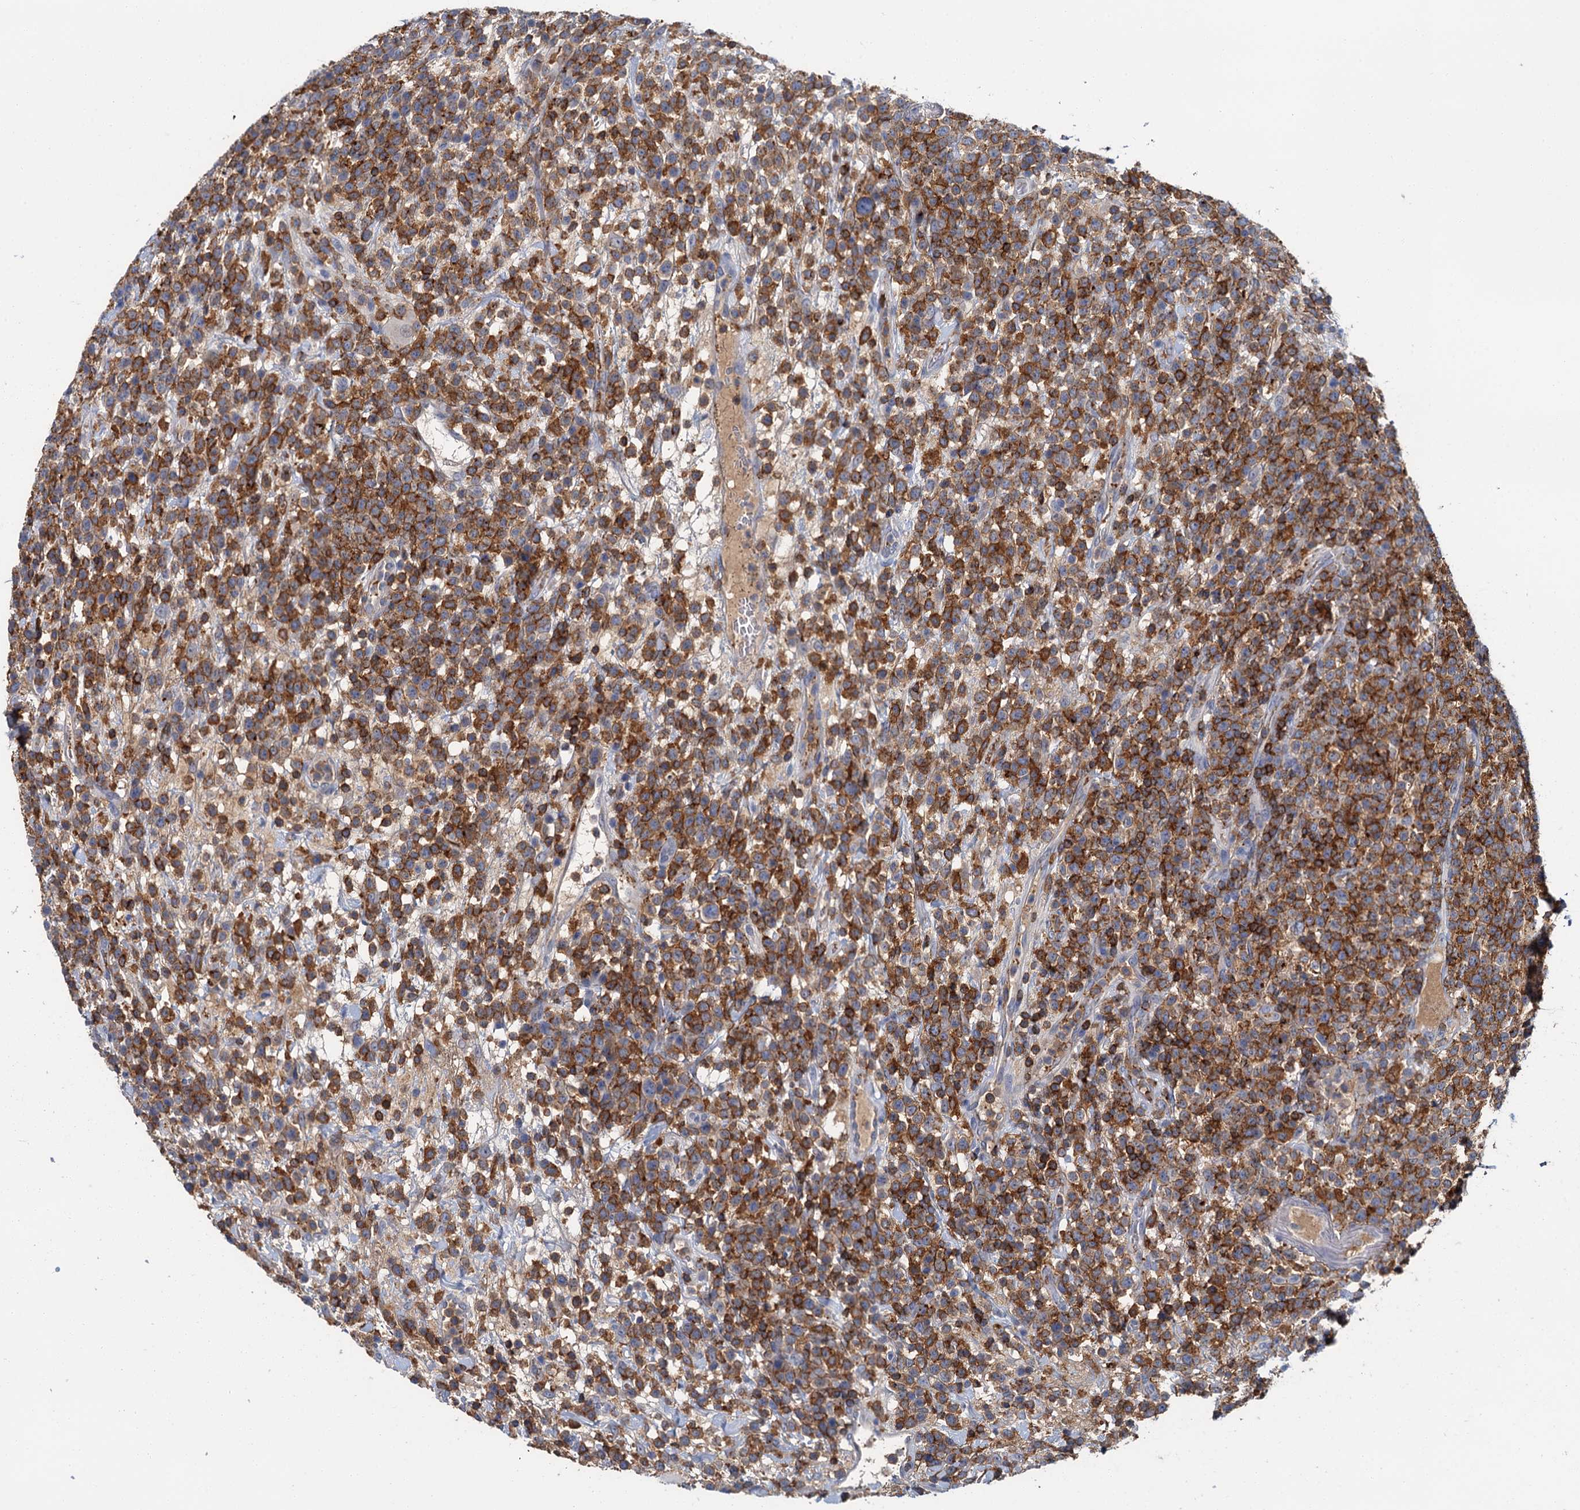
{"staining": {"intensity": "strong", "quantity": ">75%", "location": "cytoplasmic/membranous"}, "tissue": "lymphoma", "cell_type": "Tumor cells", "image_type": "cancer", "snomed": [{"axis": "morphology", "description": "Malignant lymphoma, non-Hodgkin's type, High grade"}, {"axis": "topography", "description": "Colon"}], "caption": "Immunohistochemistry (IHC) staining of lymphoma, which shows high levels of strong cytoplasmic/membranous staining in approximately >75% of tumor cells indicating strong cytoplasmic/membranous protein staining. The staining was performed using DAB (brown) for protein detection and nuclei were counterstained in hematoxylin (blue).", "gene": "FGFR2", "patient": {"sex": "female", "age": 53}}